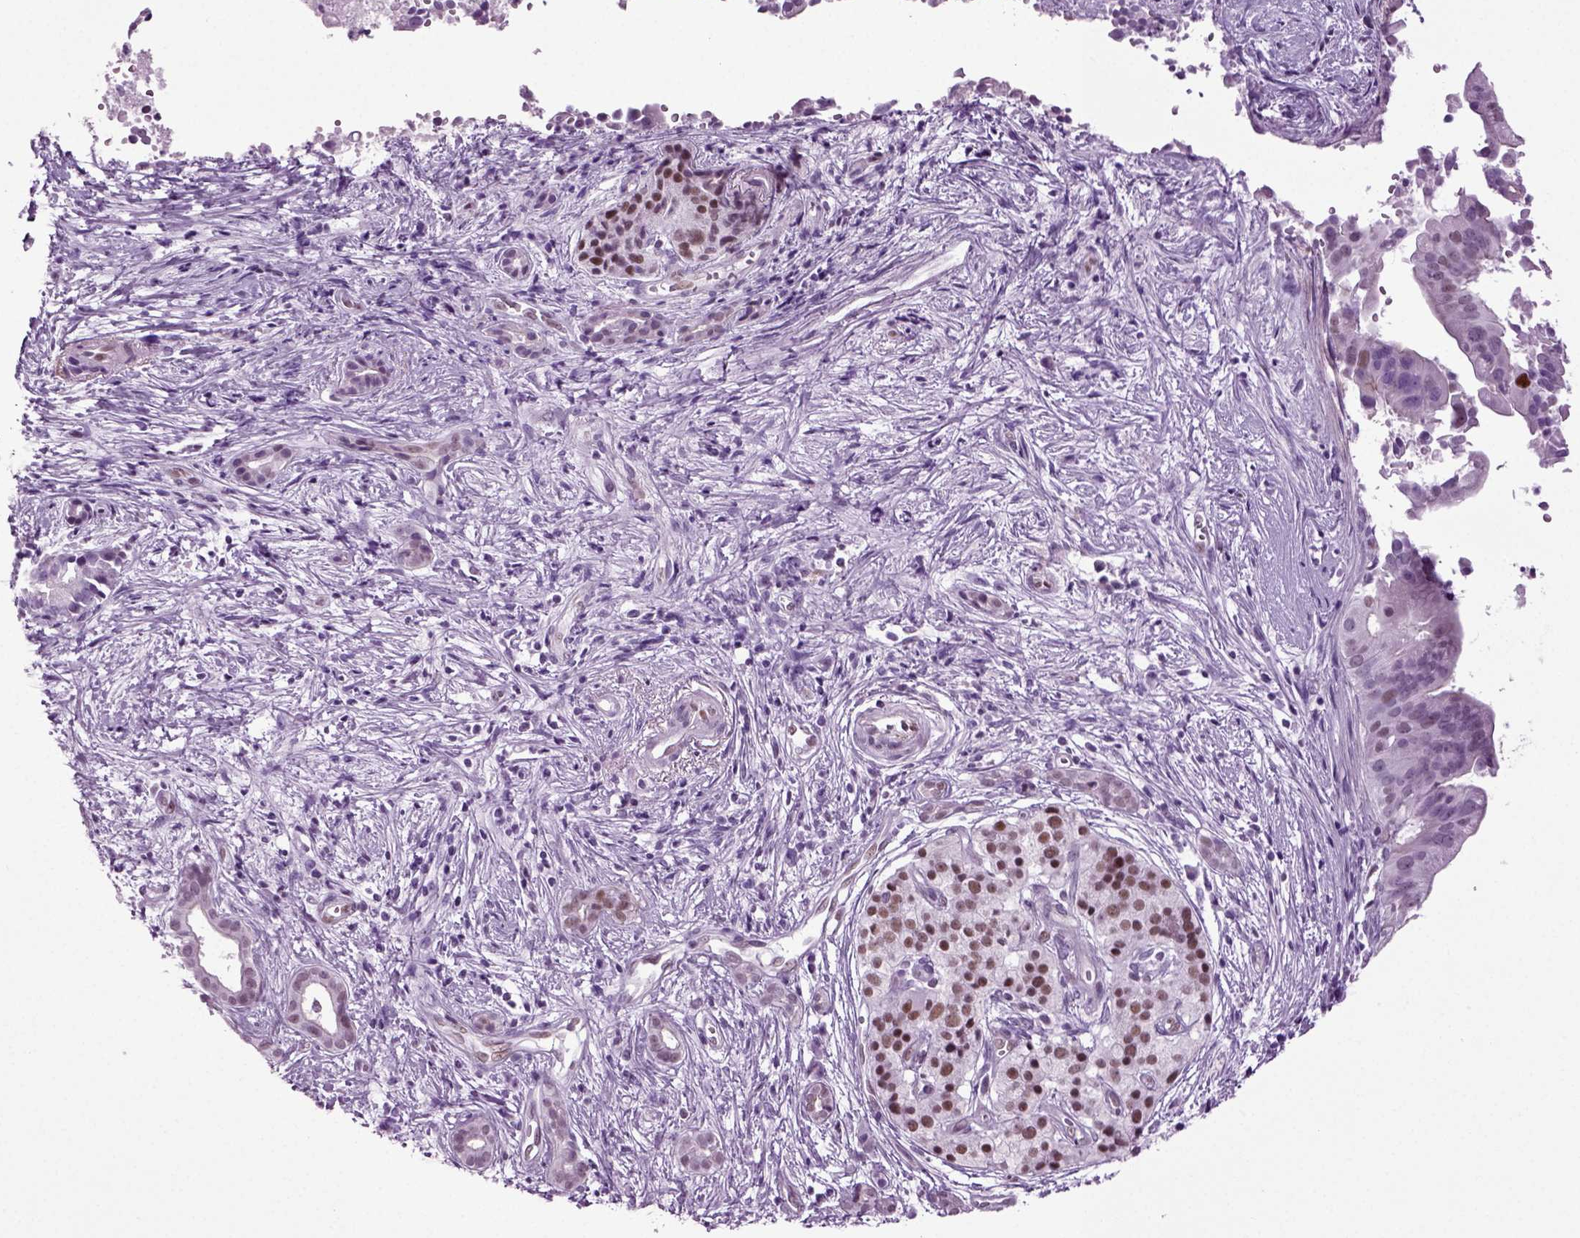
{"staining": {"intensity": "strong", "quantity": "<25%", "location": "nuclear"}, "tissue": "pancreatic cancer", "cell_type": "Tumor cells", "image_type": "cancer", "snomed": [{"axis": "morphology", "description": "Adenocarcinoma, NOS"}, {"axis": "topography", "description": "Pancreas"}], "caption": "Immunohistochemical staining of adenocarcinoma (pancreatic) reveals medium levels of strong nuclear positivity in approximately <25% of tumor cells. The staining is performed using DAB brown chromogen to label protein expression. The nuclei are counter-stained blue using hematoxylin.", "gene": "RFX3", "patient": {"sex": "male", "age": 61}}